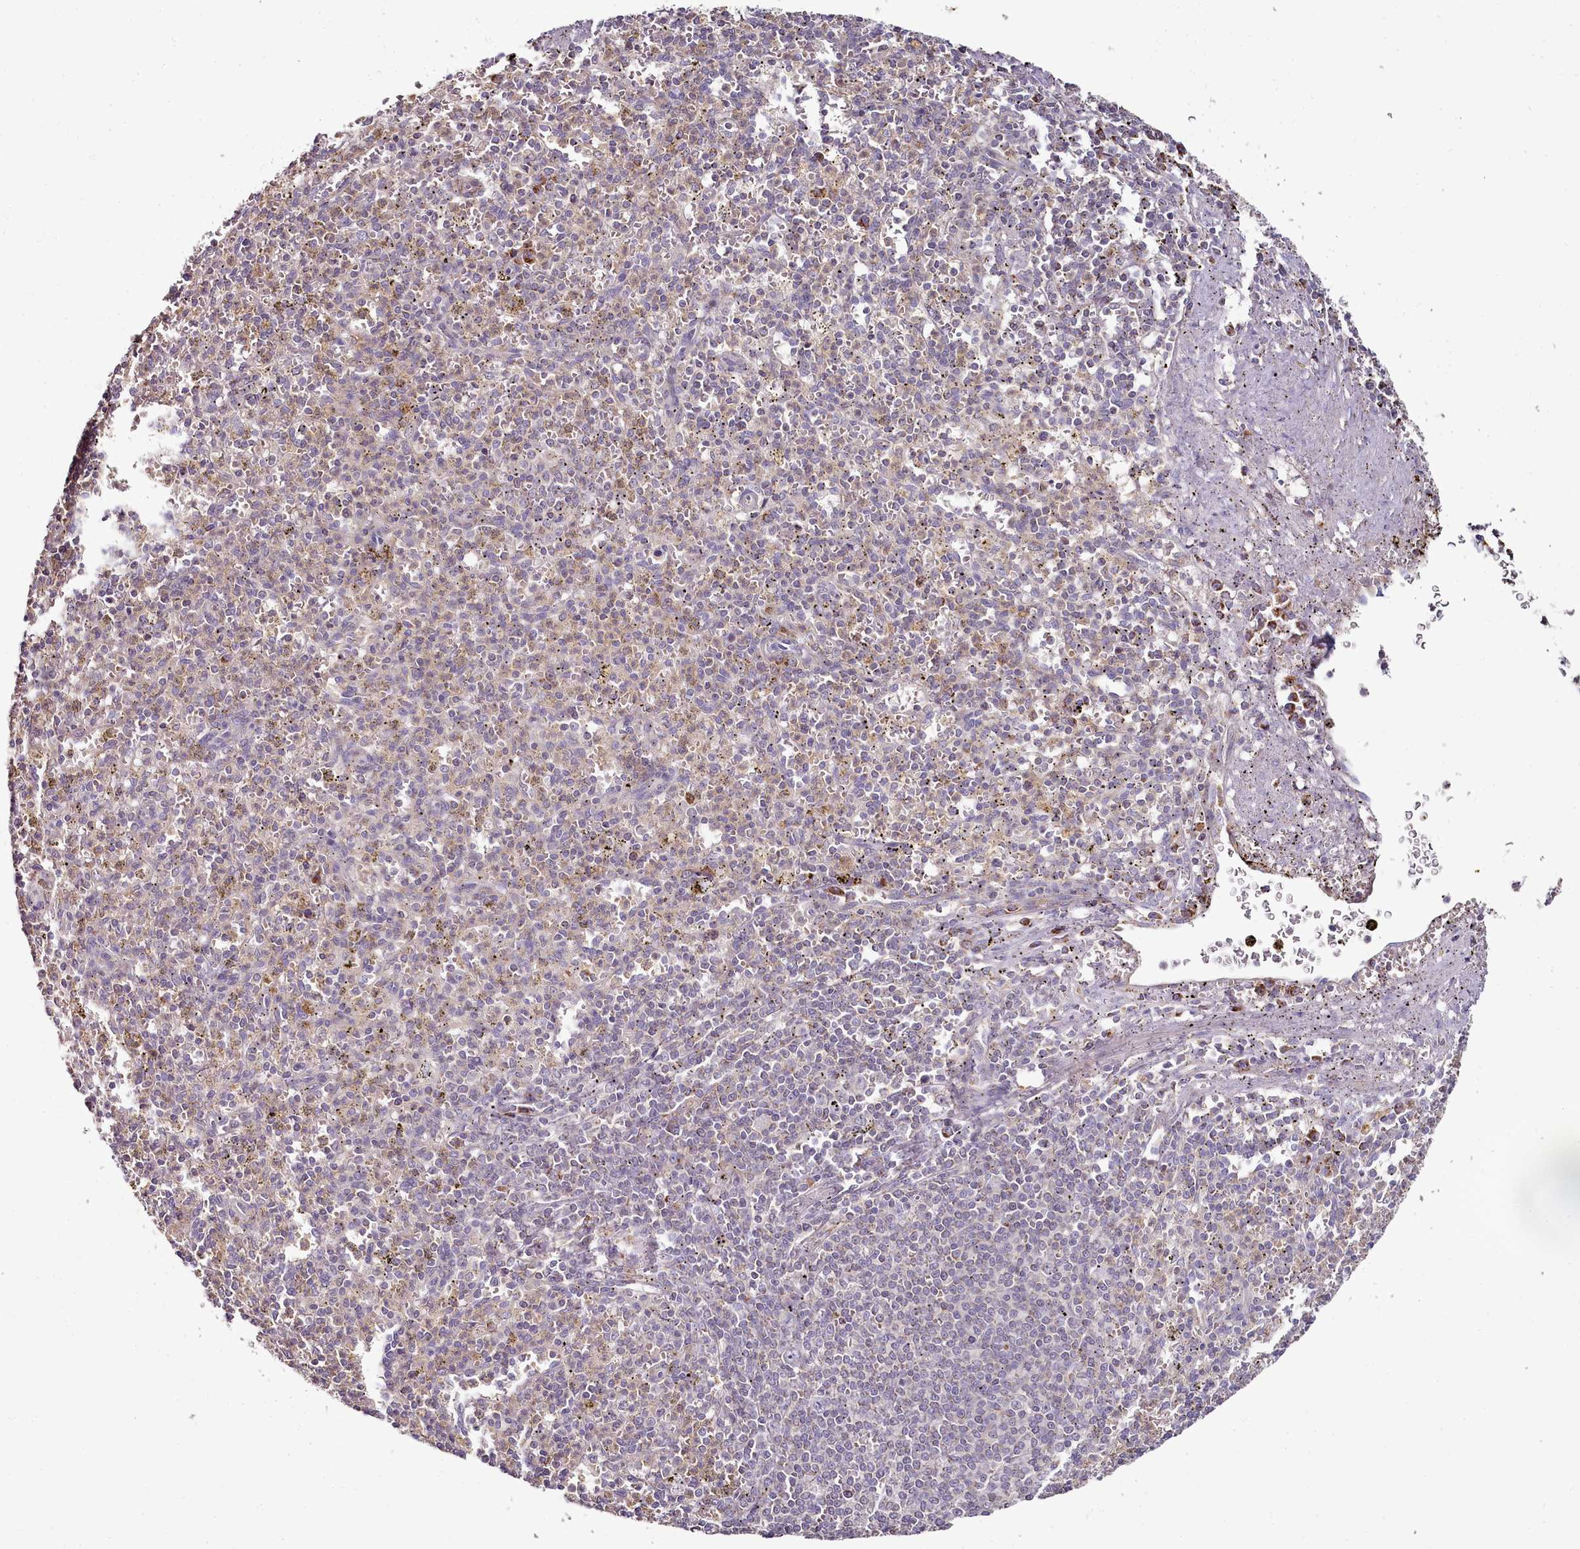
{"staining": {"intensity": "negative", "quantity": "none", "location": "none"}, "tissue": "spleen", "cell_type": "Cells in red pulp", "image_type": "normal", "snomed": [{"axis": "morphology", "description": "Normal tissue, NOS"}, {"axis": "topography", "description": "Spleen"}], "caption": "The IHC micrograph has no significant staining in cells in red pulp of spleen.", "gene": "ACSS1", "patient": {"sex": "male", "age": 72}}